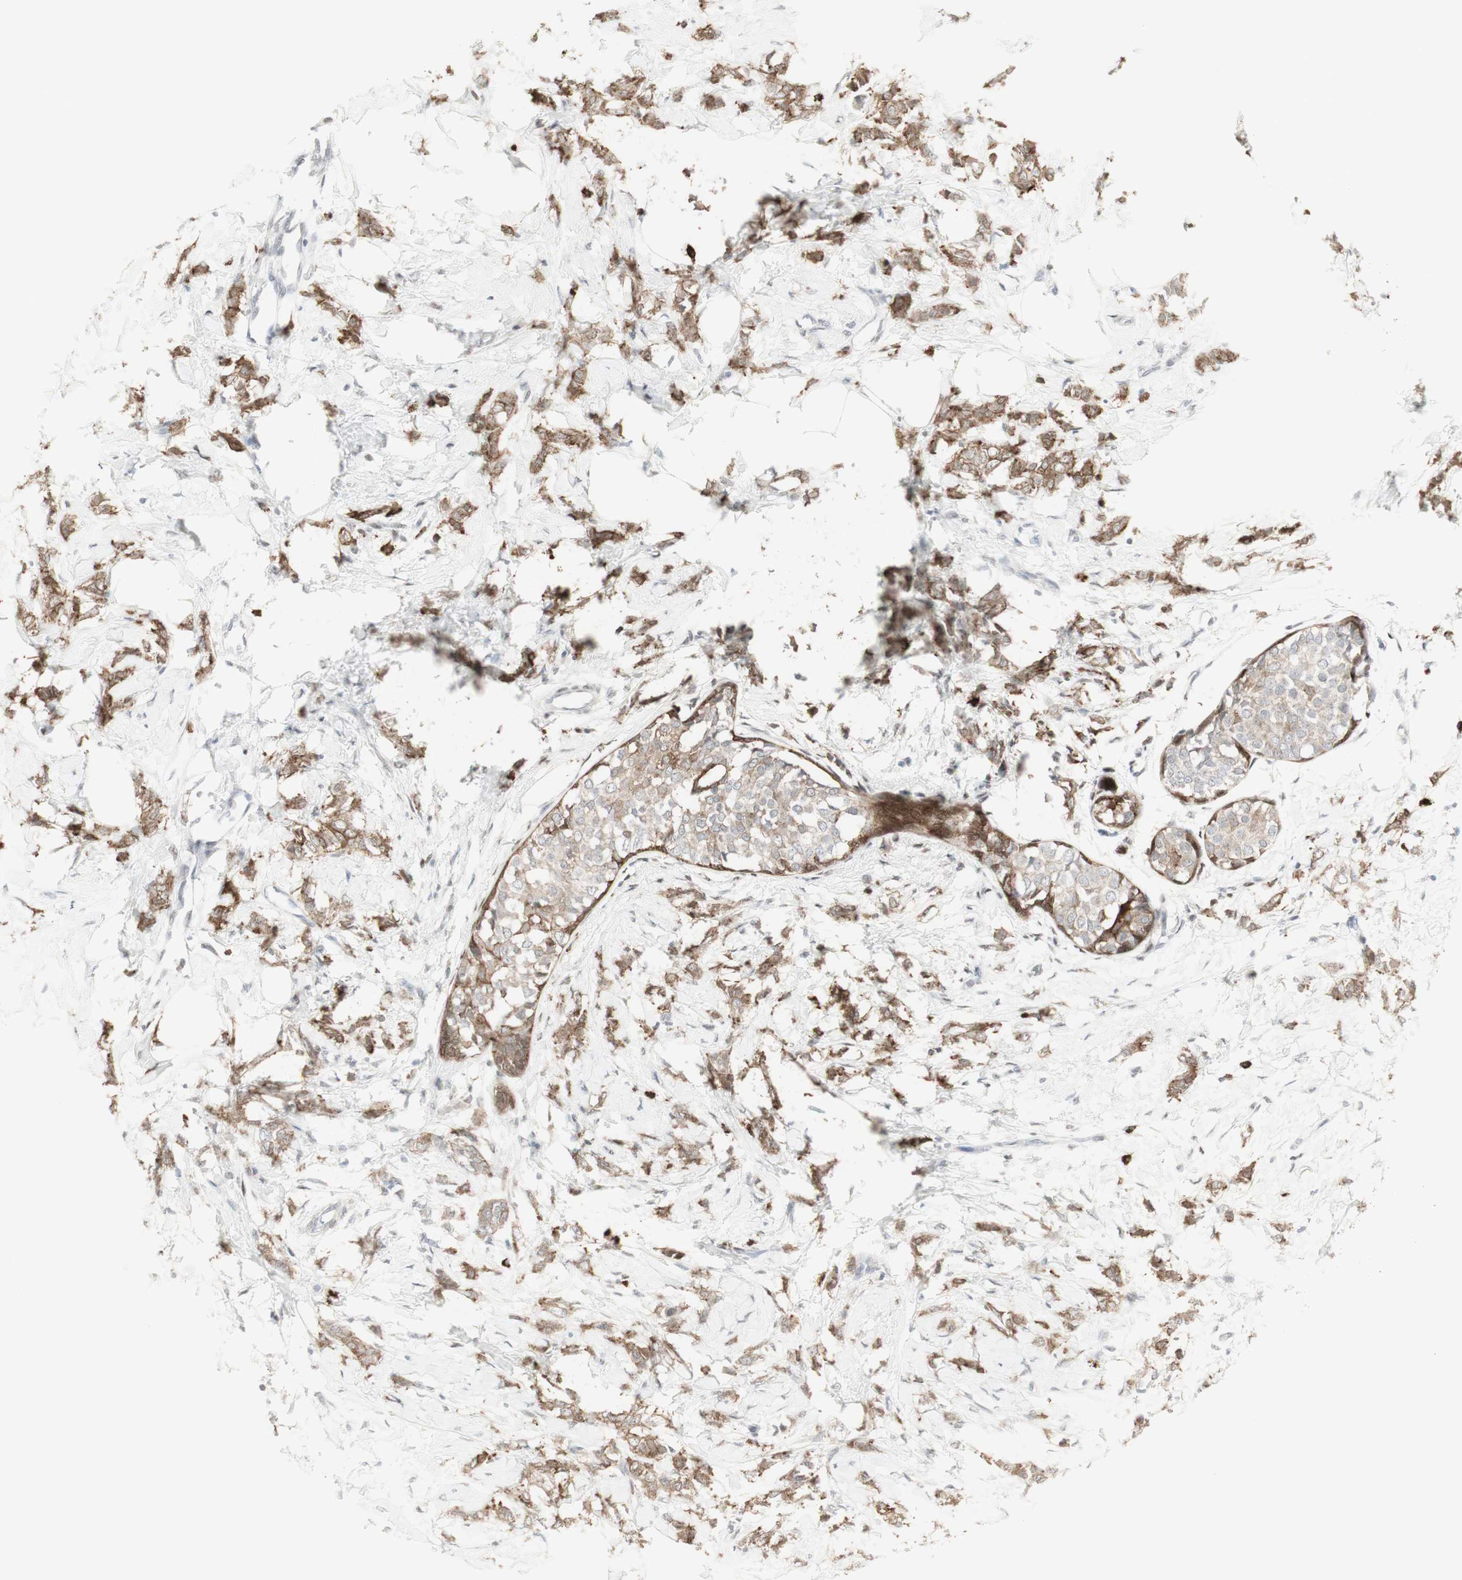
{"staining": {"intensity": "moderate", "quantity": ">75%", "location": "cytoplasmic/membranous"}, "tissue": "breast cancer", "cell_type": "Tumor cells", "image_type": "cancer", "snomed": [{"axis": "morphology", "description": "Lobular carcinoma, in situ"}, {"axis": "morphology", "description": "Lobular carcinoma"}, {"axis": "topography", "description": "Breast"}], "caption": "Human breast cancer stained for a protein (brown) reveals moderate cytoplasmic/membranous positive staining in approximately >75% of tumor cells.", "gene": "C1orf116", "patient": {"sex": "female", "age": 41}}